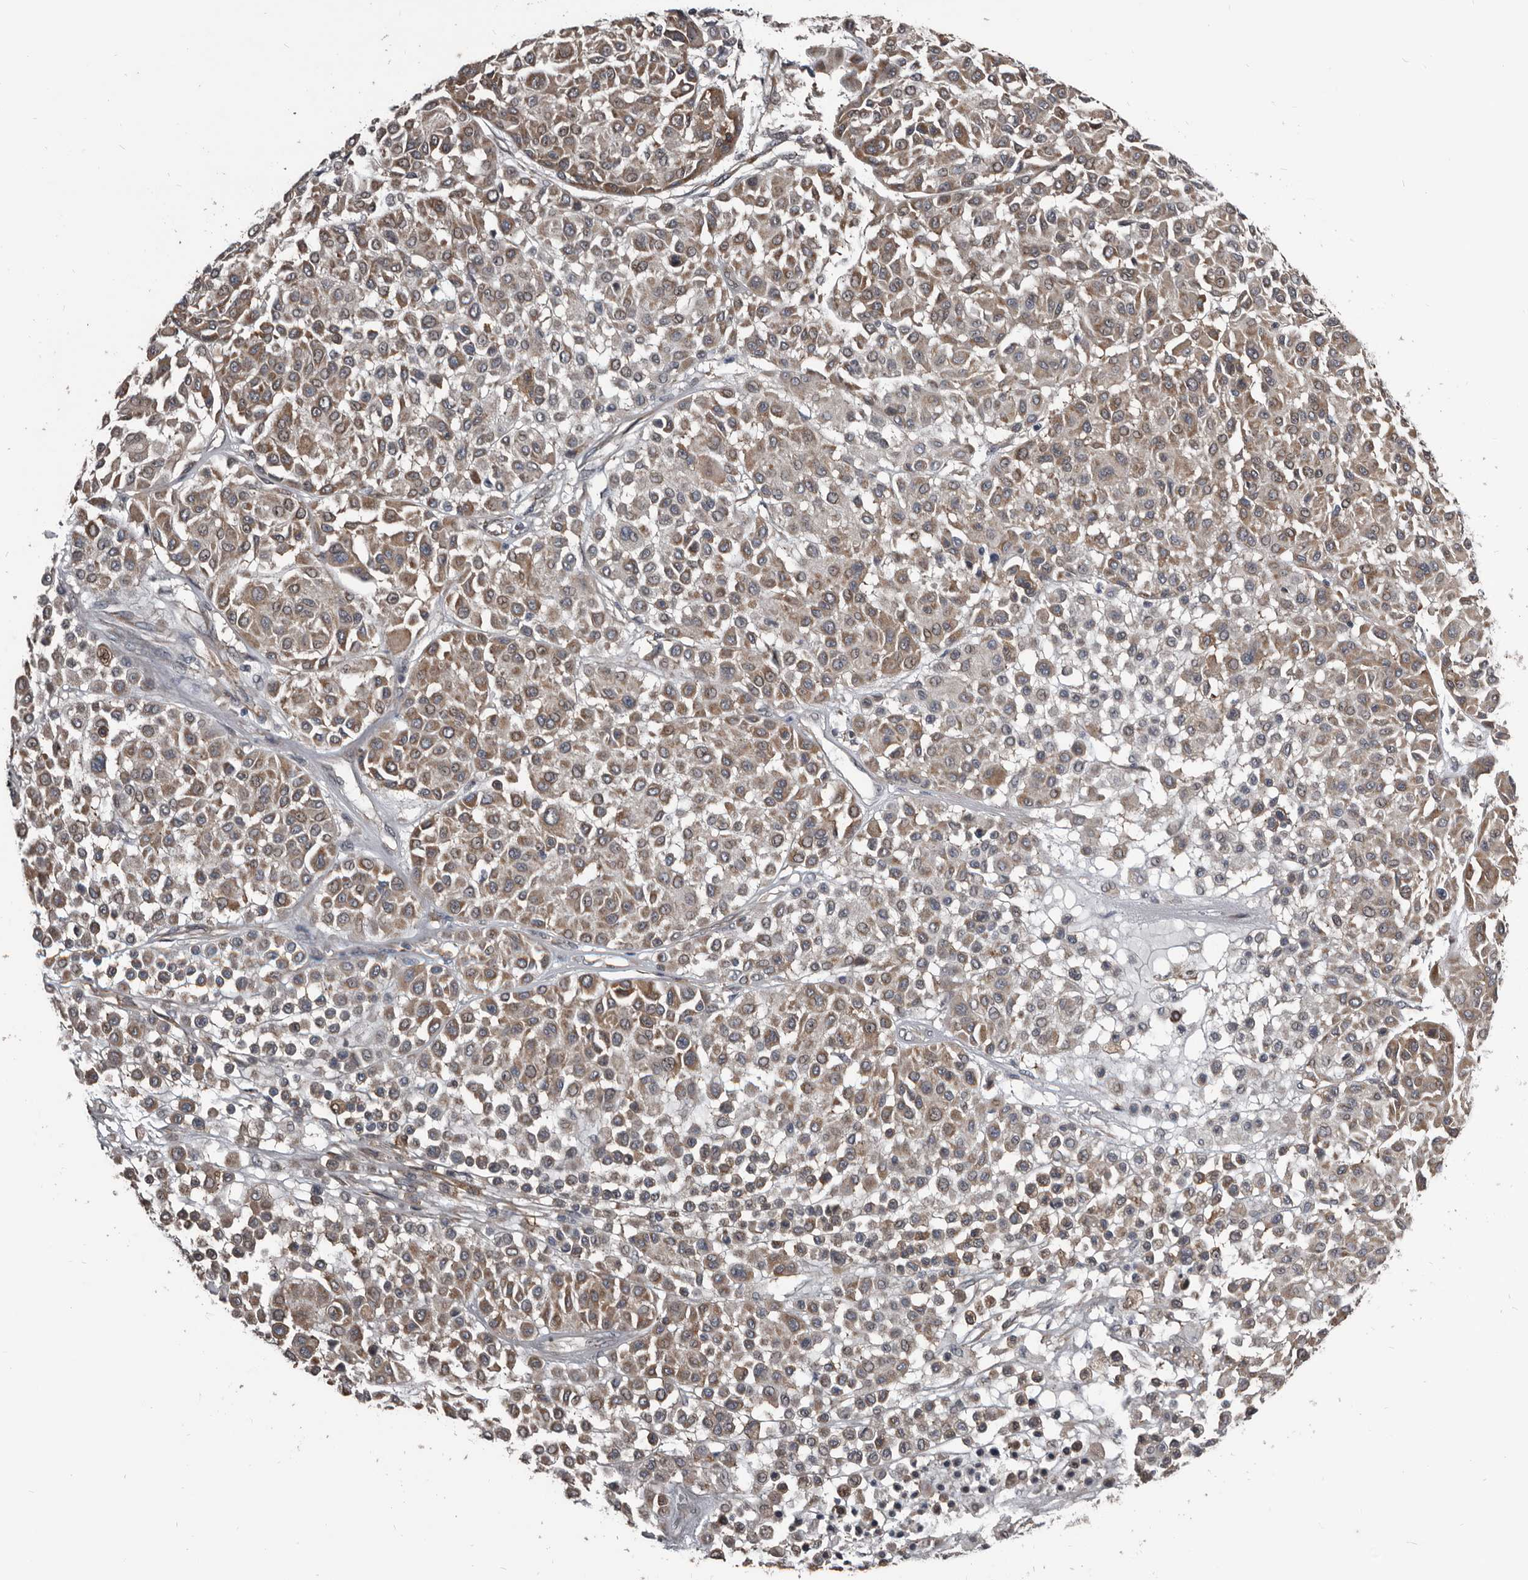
{"staining": {"intensity": "weak", "quantity": ">75%", "location": "cytoplasmic/membranous"}, "tissue": "melanoma", "cell_type": "Tumor cells", "image_type": "cancer", "snomed": [{"axis": "morphology", "description": "Malignant melanoma, Metastatic site"}, {"axis": "topography", "description": "Soft tissue"}], "caption": "Weak cytoplasmic/membranous protein staining is present in approximately >75% of tumor cells in malignant melanoma (metastatic site). Nuclei are stained in blue.", "gene": "DHPS", "patient": {"sex": "male", "age": 41}}